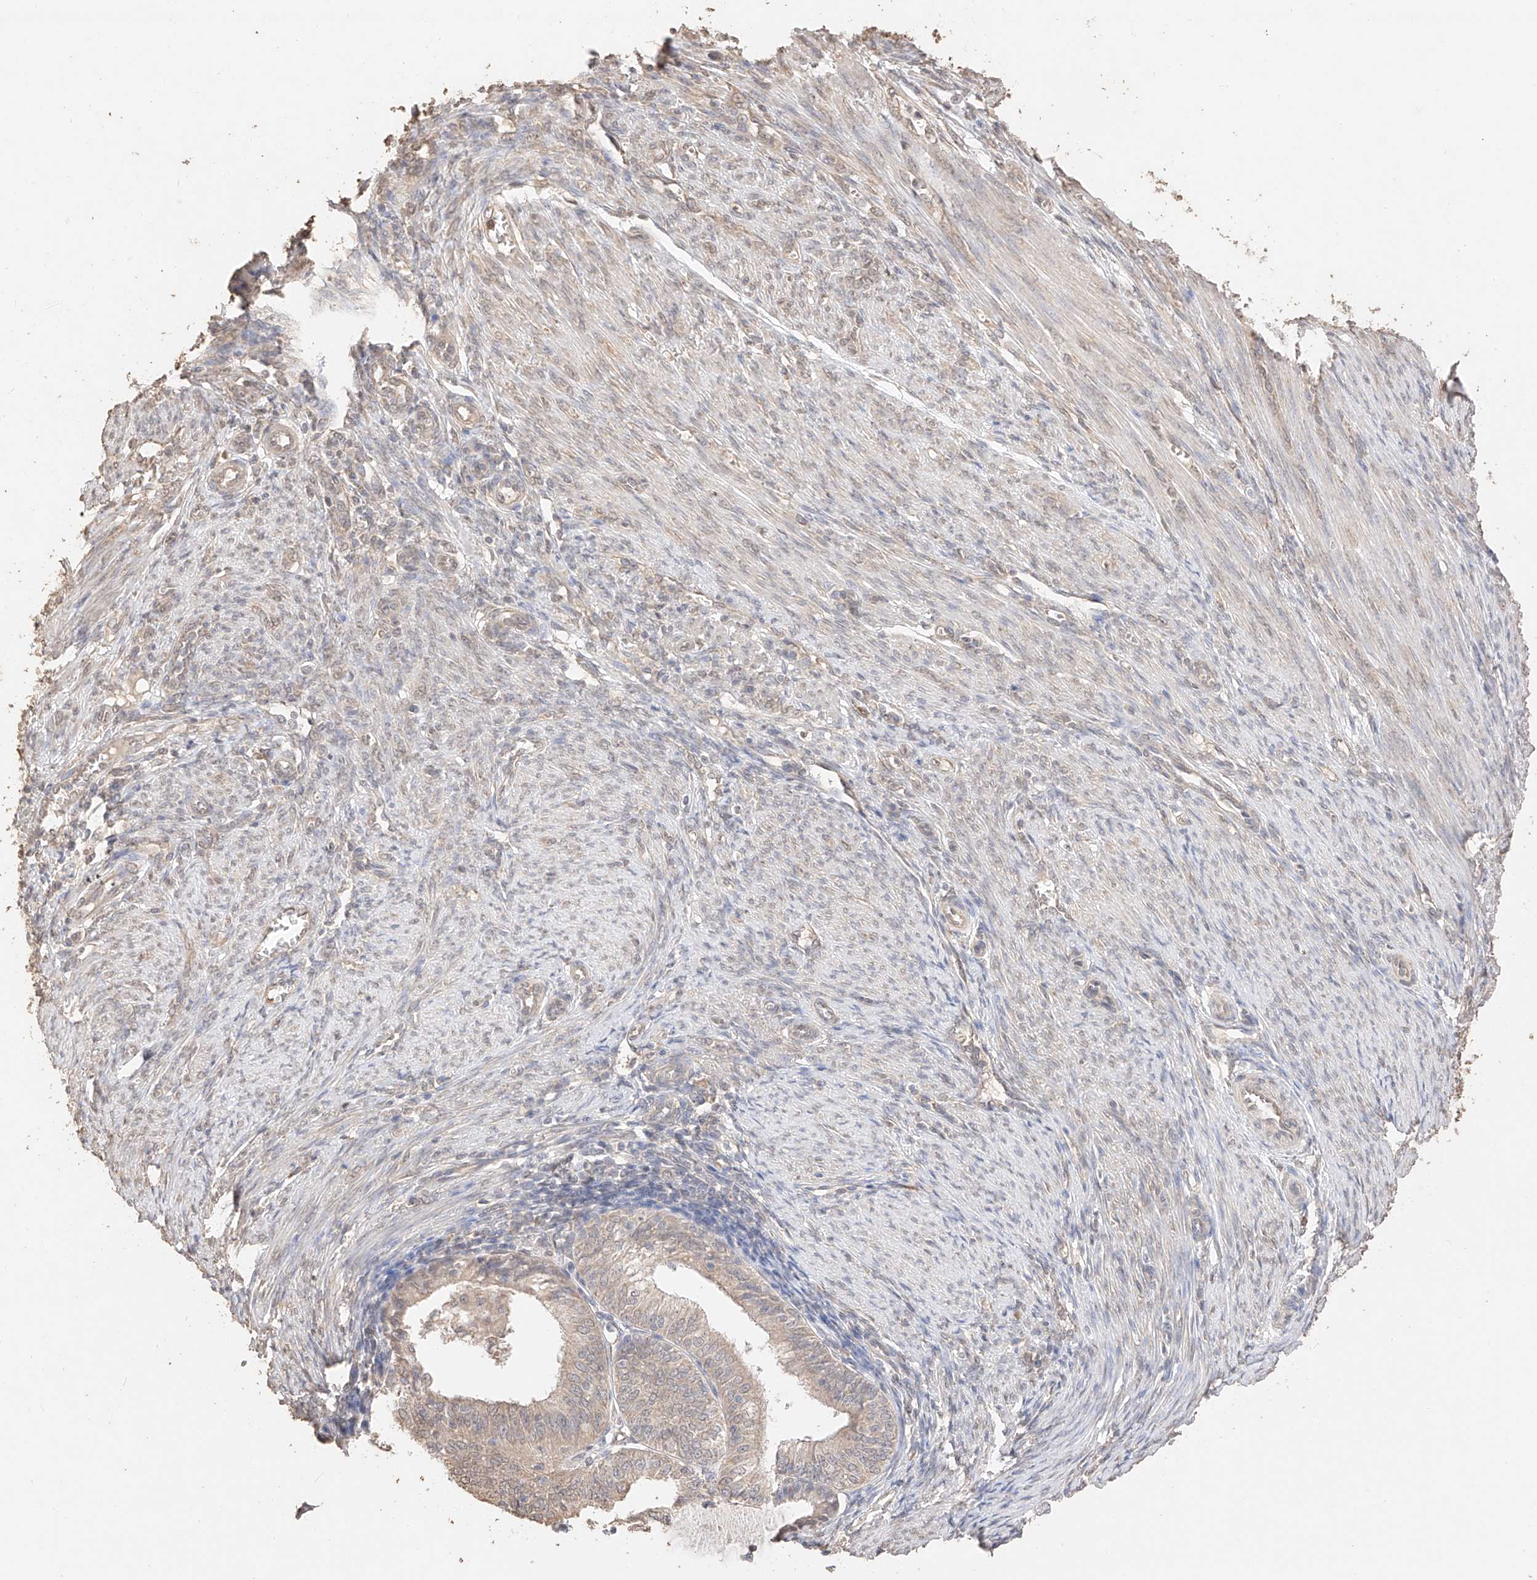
{"staining": {"intensity": "weak", "quantity": ">75%", "location": "cytoplasmic/membranous"}, "tissue": "endometrial cancer", "cell_type": "Tumor cells", "image_type": "cancer", "snomed": [{"axis": "morphology", "description": "Adenocarcinoma, NOS"}, {"axis": "topography", "description": "Endometrium"}], "caption": "Adenocarcinoma (endometrial) was stained to show a protein in brown. There is low levels of weak cytoplasmic/membranous staining in about >75% of tumor cells.", "gene": "IL22RA2", "patient": {"sex": "female", "age": 51}}